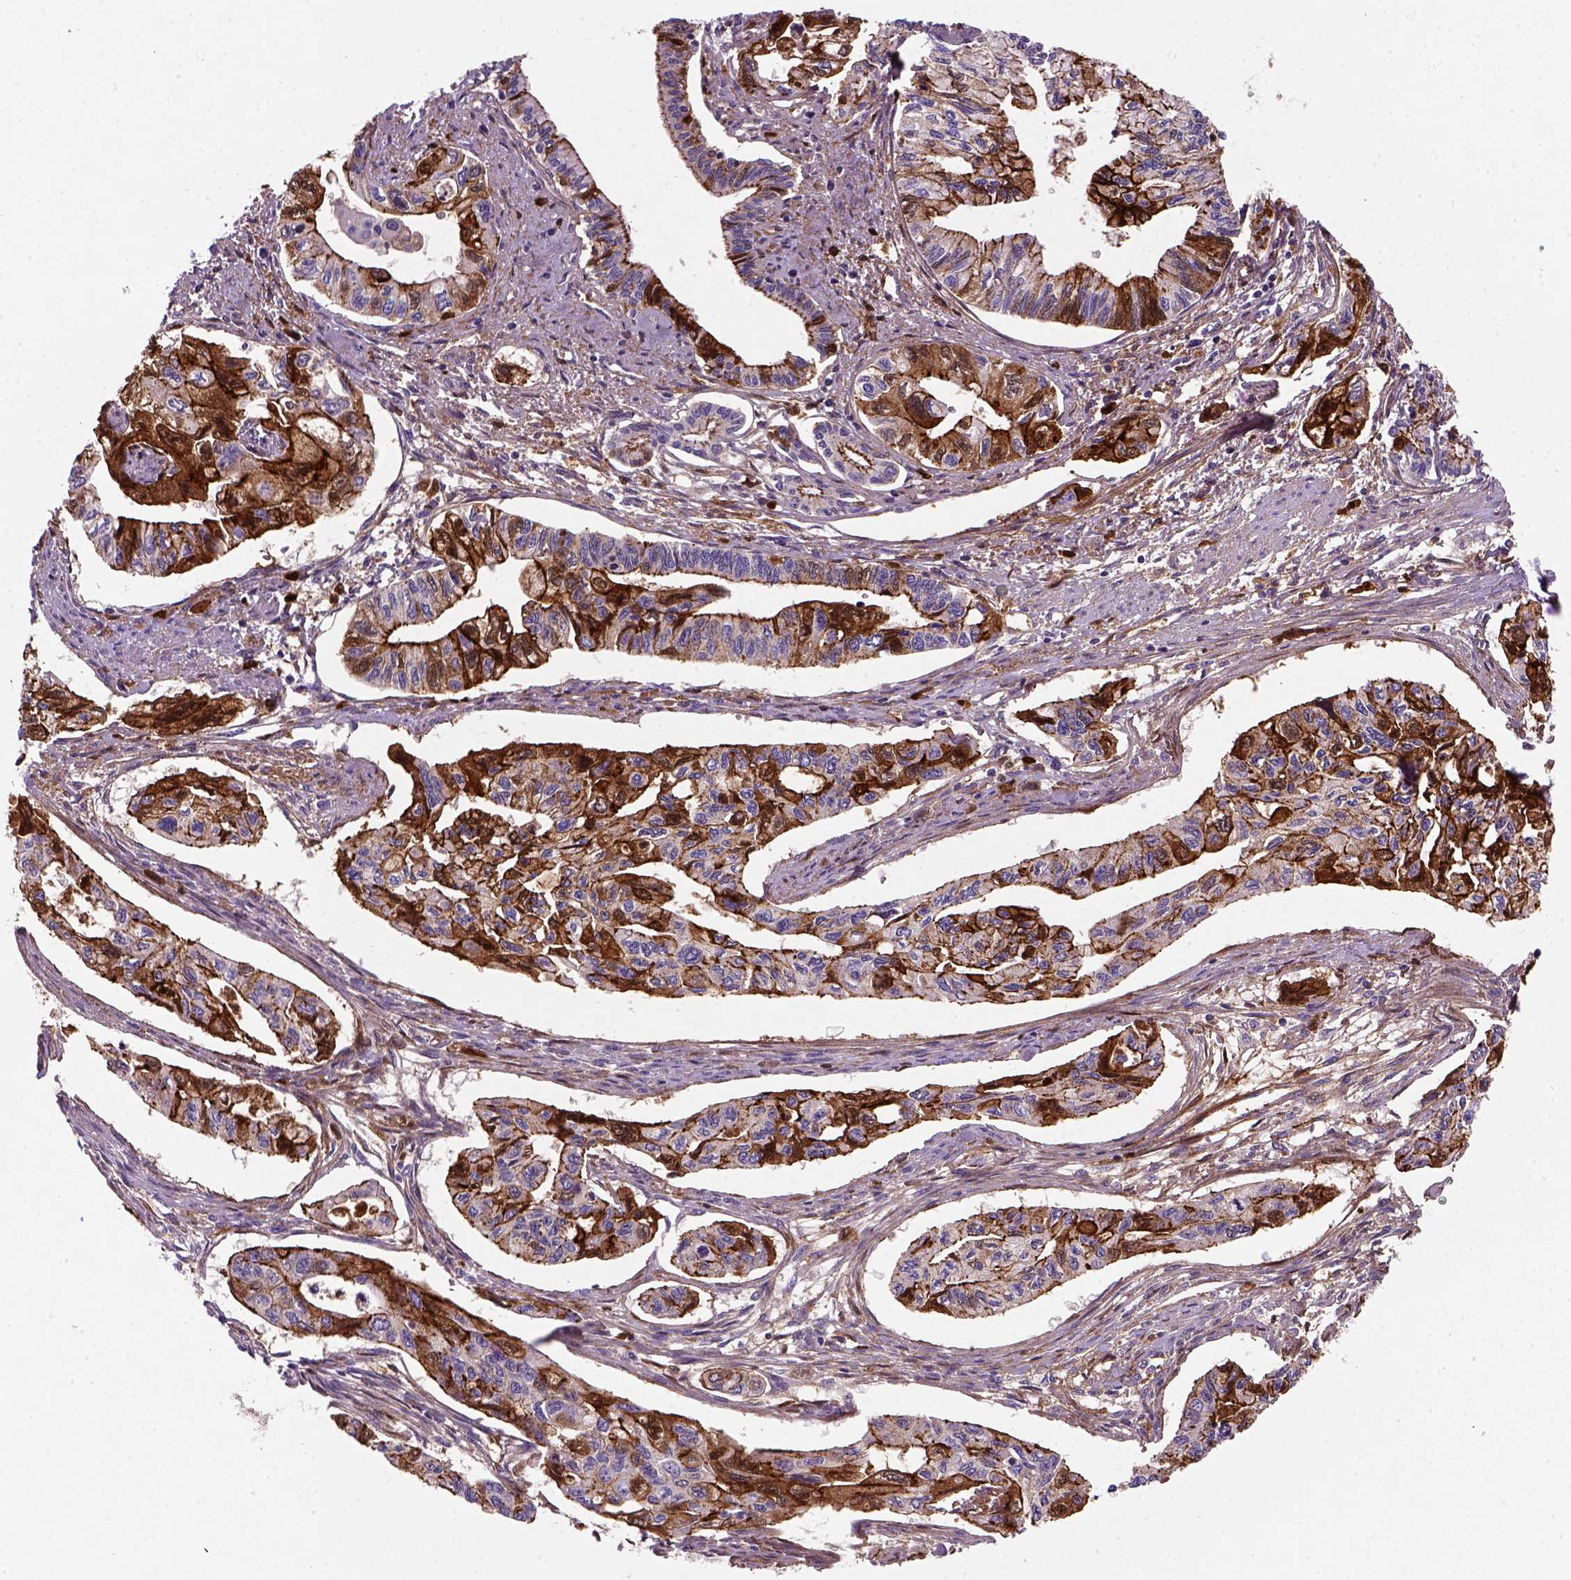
{"staining": {"intensity": "strong", "quantity": "25%-75%", "location": "cytoplasmic/membranous"}, "tissue": "pancreatic cancer", "cell_type": "Tumor cells", "image_type": "cancer", "snomed": [{"axis": "morphology", "description": "Adenocarcinoma, NOS"}, {"axis": "topography", "description": "Pancreas"}], "caption": "This image shows immunohistochemistry staining of pancreatic adenocarcinoma, with high strong cytoplasmic/membranous staining in approximately 25%-75% of tumor cells.", "gene": "CDH1", "patient": {"sex": "female", "age": 76}}